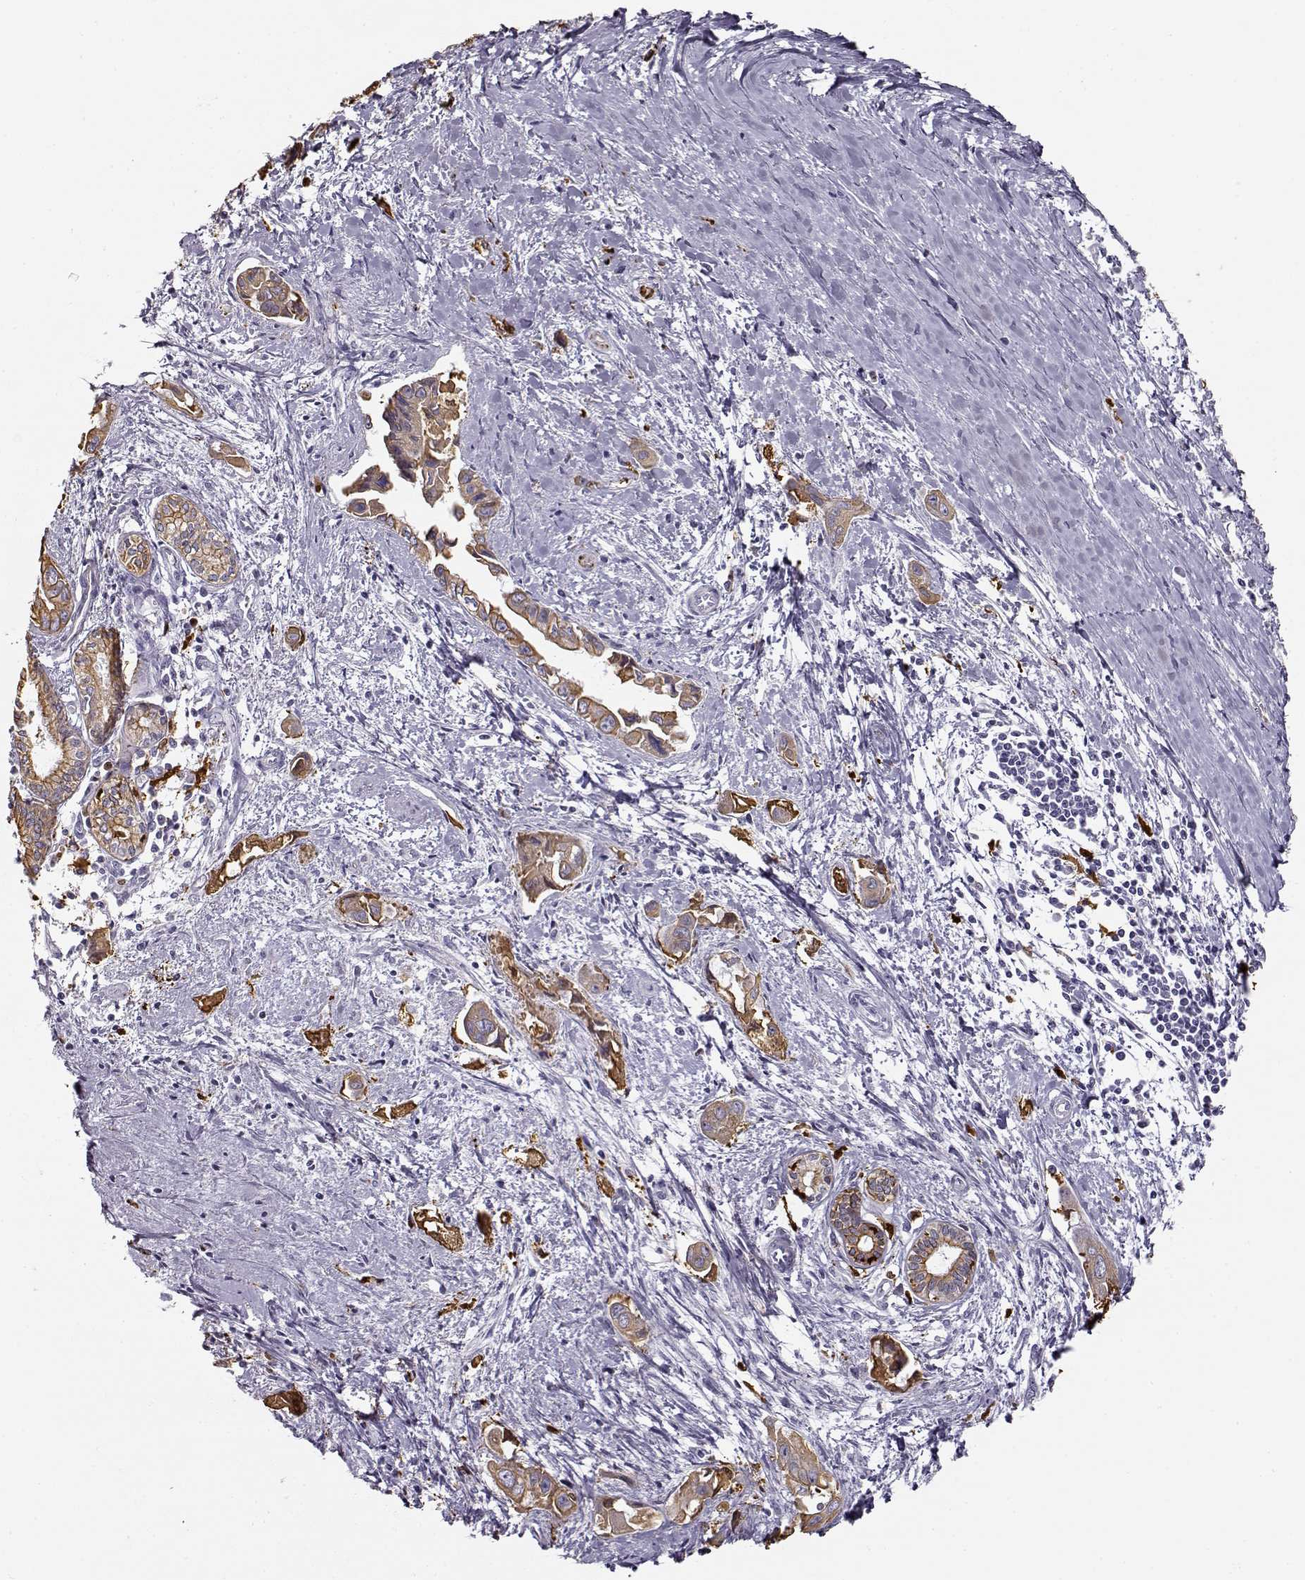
{"staining": {"intensity": "moderate", "quantity": ">75%", "location": "cytoplasmic/membranous"}, "tissue": "pancreatic cancer", "cell_type": "Tumor cells", "image_type": "cancer", "snomed": [{"axis": "morphology", "description": "Adenocarcinoma, NOS"}, {"axis": "topography", "description": "Pancreas"}], "caption": "A brown stain labels moderate cytoplasmic/membranous expression of a protein in human pancreatic cancer tumor cells.", "gene": "S100B", "patient": {"sex": "male", "age": 60}}